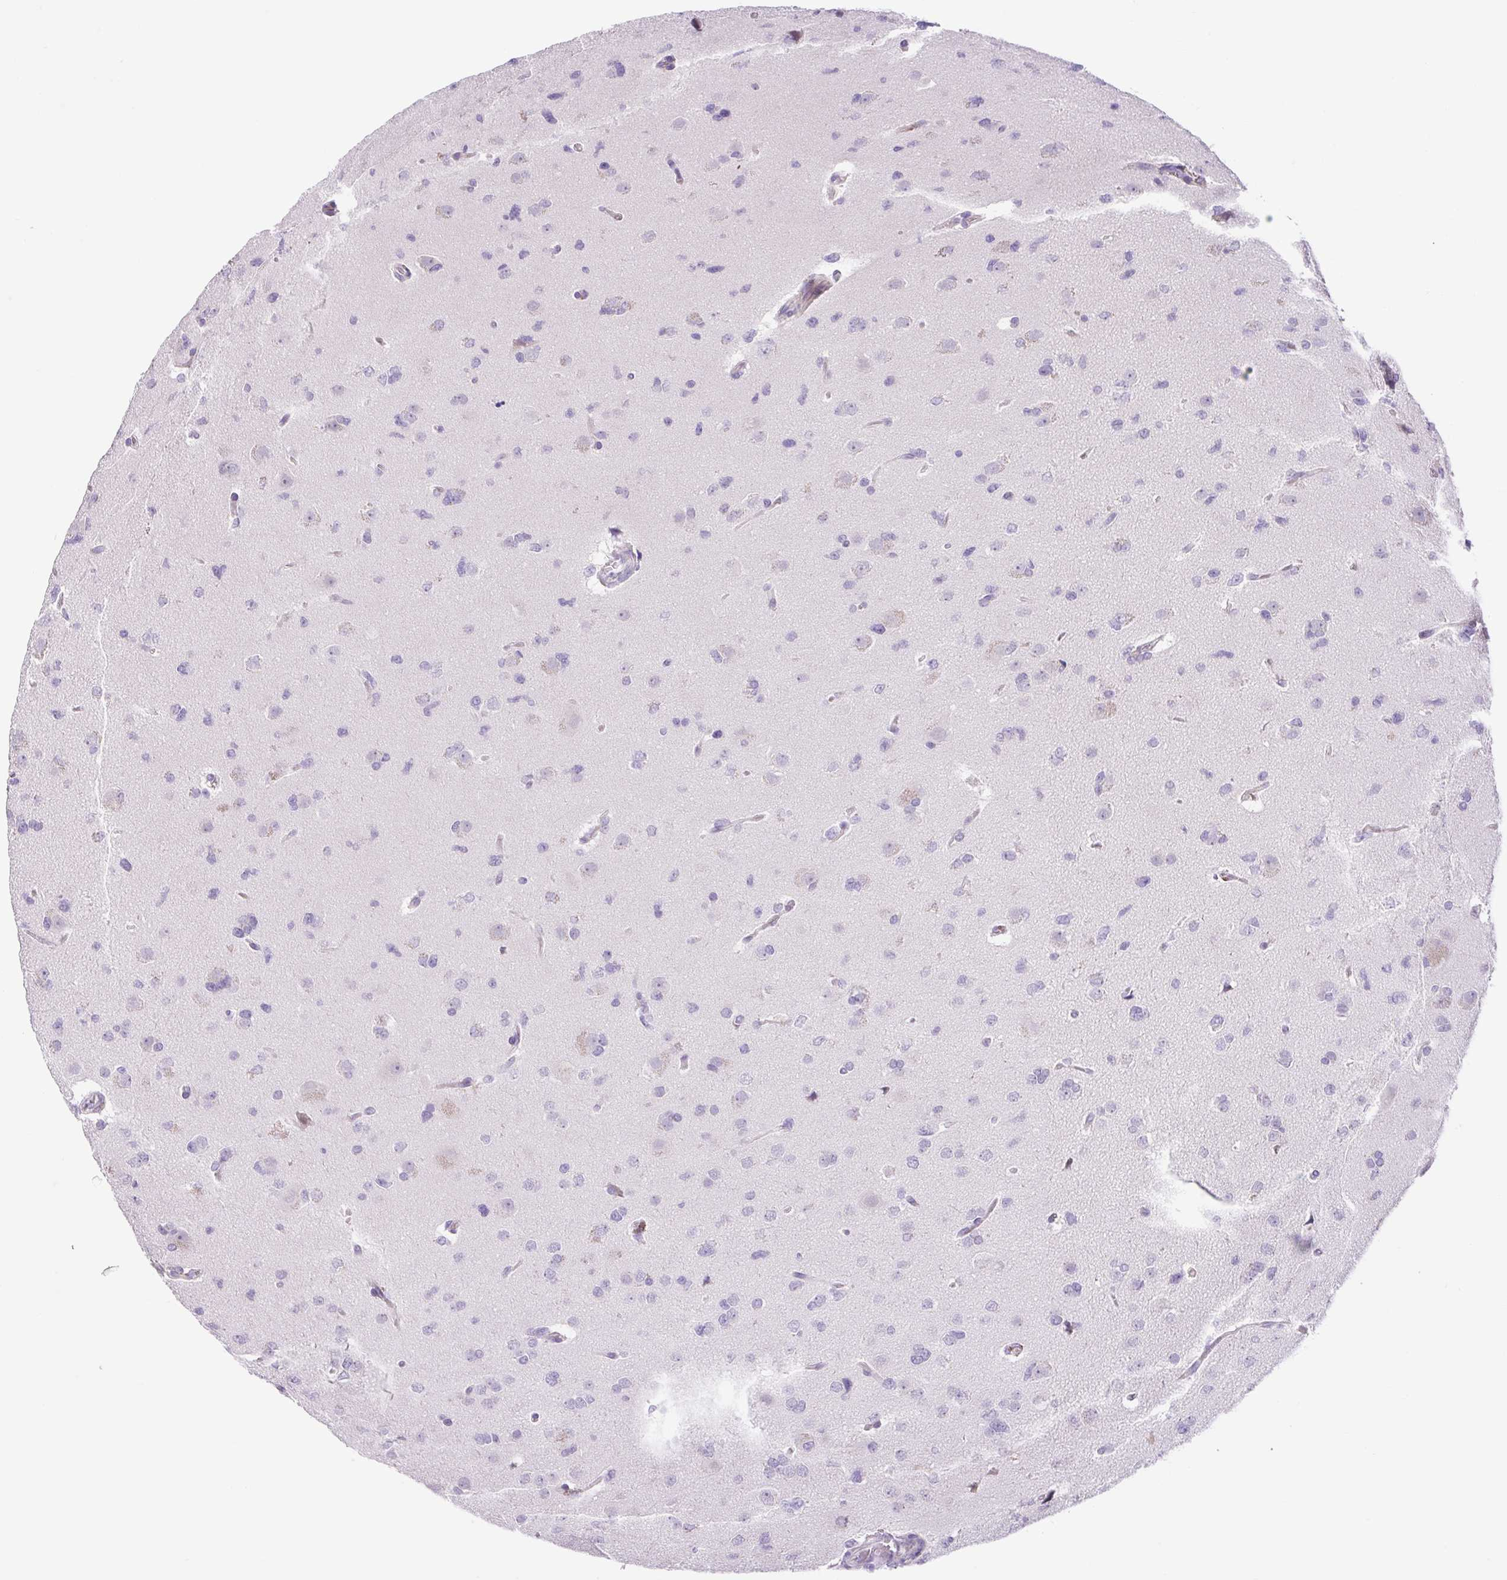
{"staining": {"intensity": "negative", "quantity": "none", "location": "none"}, "tissue": "glioma", "cell_type": "Tumor cells", "image_type": "cancer", "snomed": [{"axis": "morphology", "description": "Glioma, malignant, Low grade"}, {"axis": "topography", "description": "Brain"}], "caption": "Immunohistochemistry (IHC) photomicrograph of neoplastic tissue: malignant glioma (low-grade) stained with DAB shows no significant protein positivity in tumor cells. (DAB immunohistochemistry (IHC) with hematoxylin counter stain).", "gene": "FAM177B", "patient": {"sex": "female", "age": 55}}